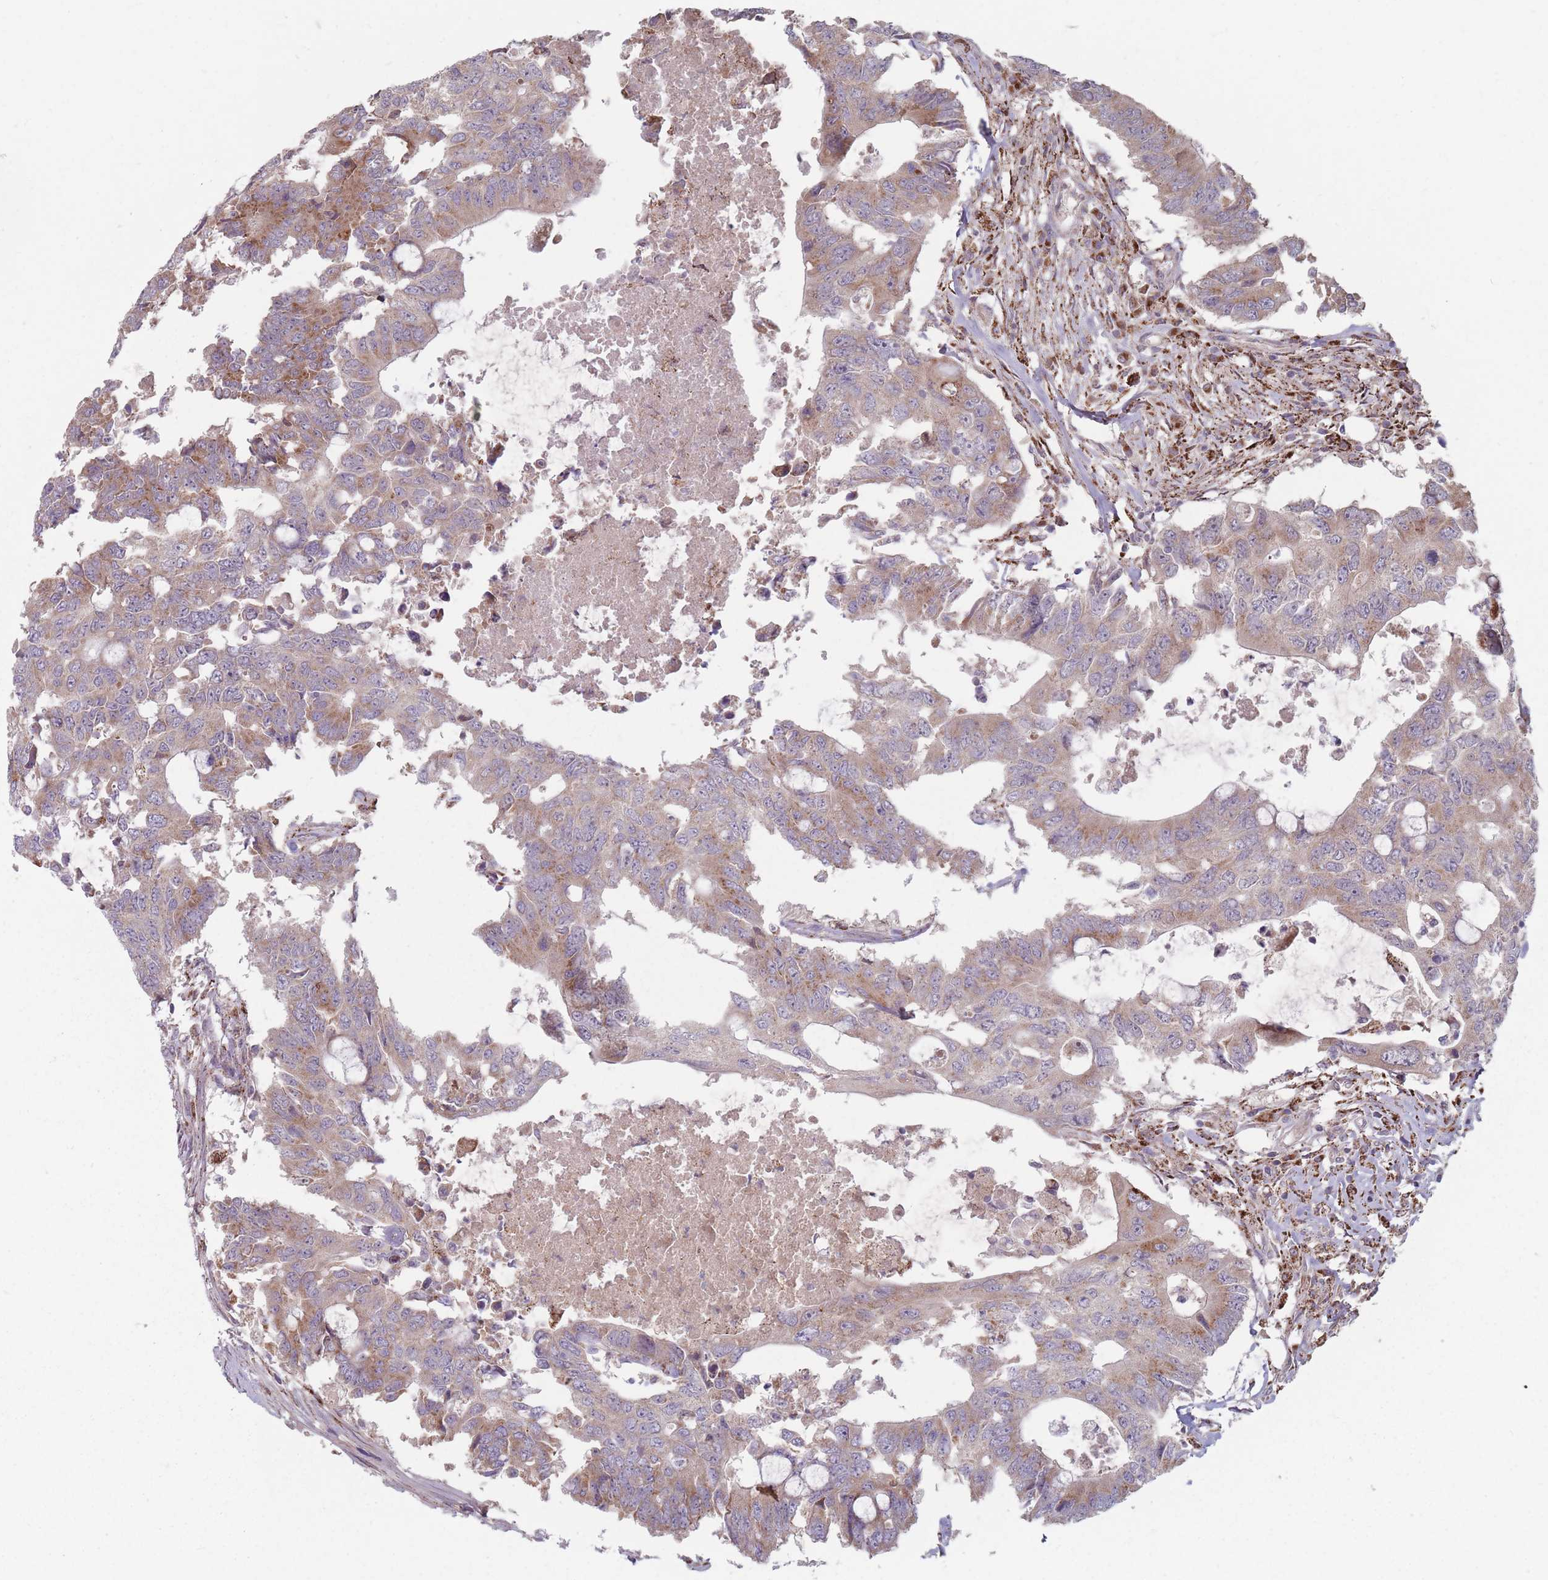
{"staining": {"intensity": "weak", "quantity": ">75%", "location": "cytoplasmic/membranous"}, "tissue": "colorectal cancer", "cell_type": "Tumor cells", "image_type": "cancer", "snomed": [{"axis": "morphology", "description": "Adenocarcinoma, NOS"}, {"axis": "topography", "description": "Colon"}], "caption": "IHC of colorectal cancer (adenocarcinoma) shows low levels of weak cytoplasmic/membranous expression in approximately >75% of tumor cells. The protein is stained brown, and the nuclei are stained in blue (DAB (3,3'-diaminobenzidine) IHC with brightfield microscopy, high magnification).", "gene": "OR10Q1", "patient": {"sex": "male", "age": 71}}